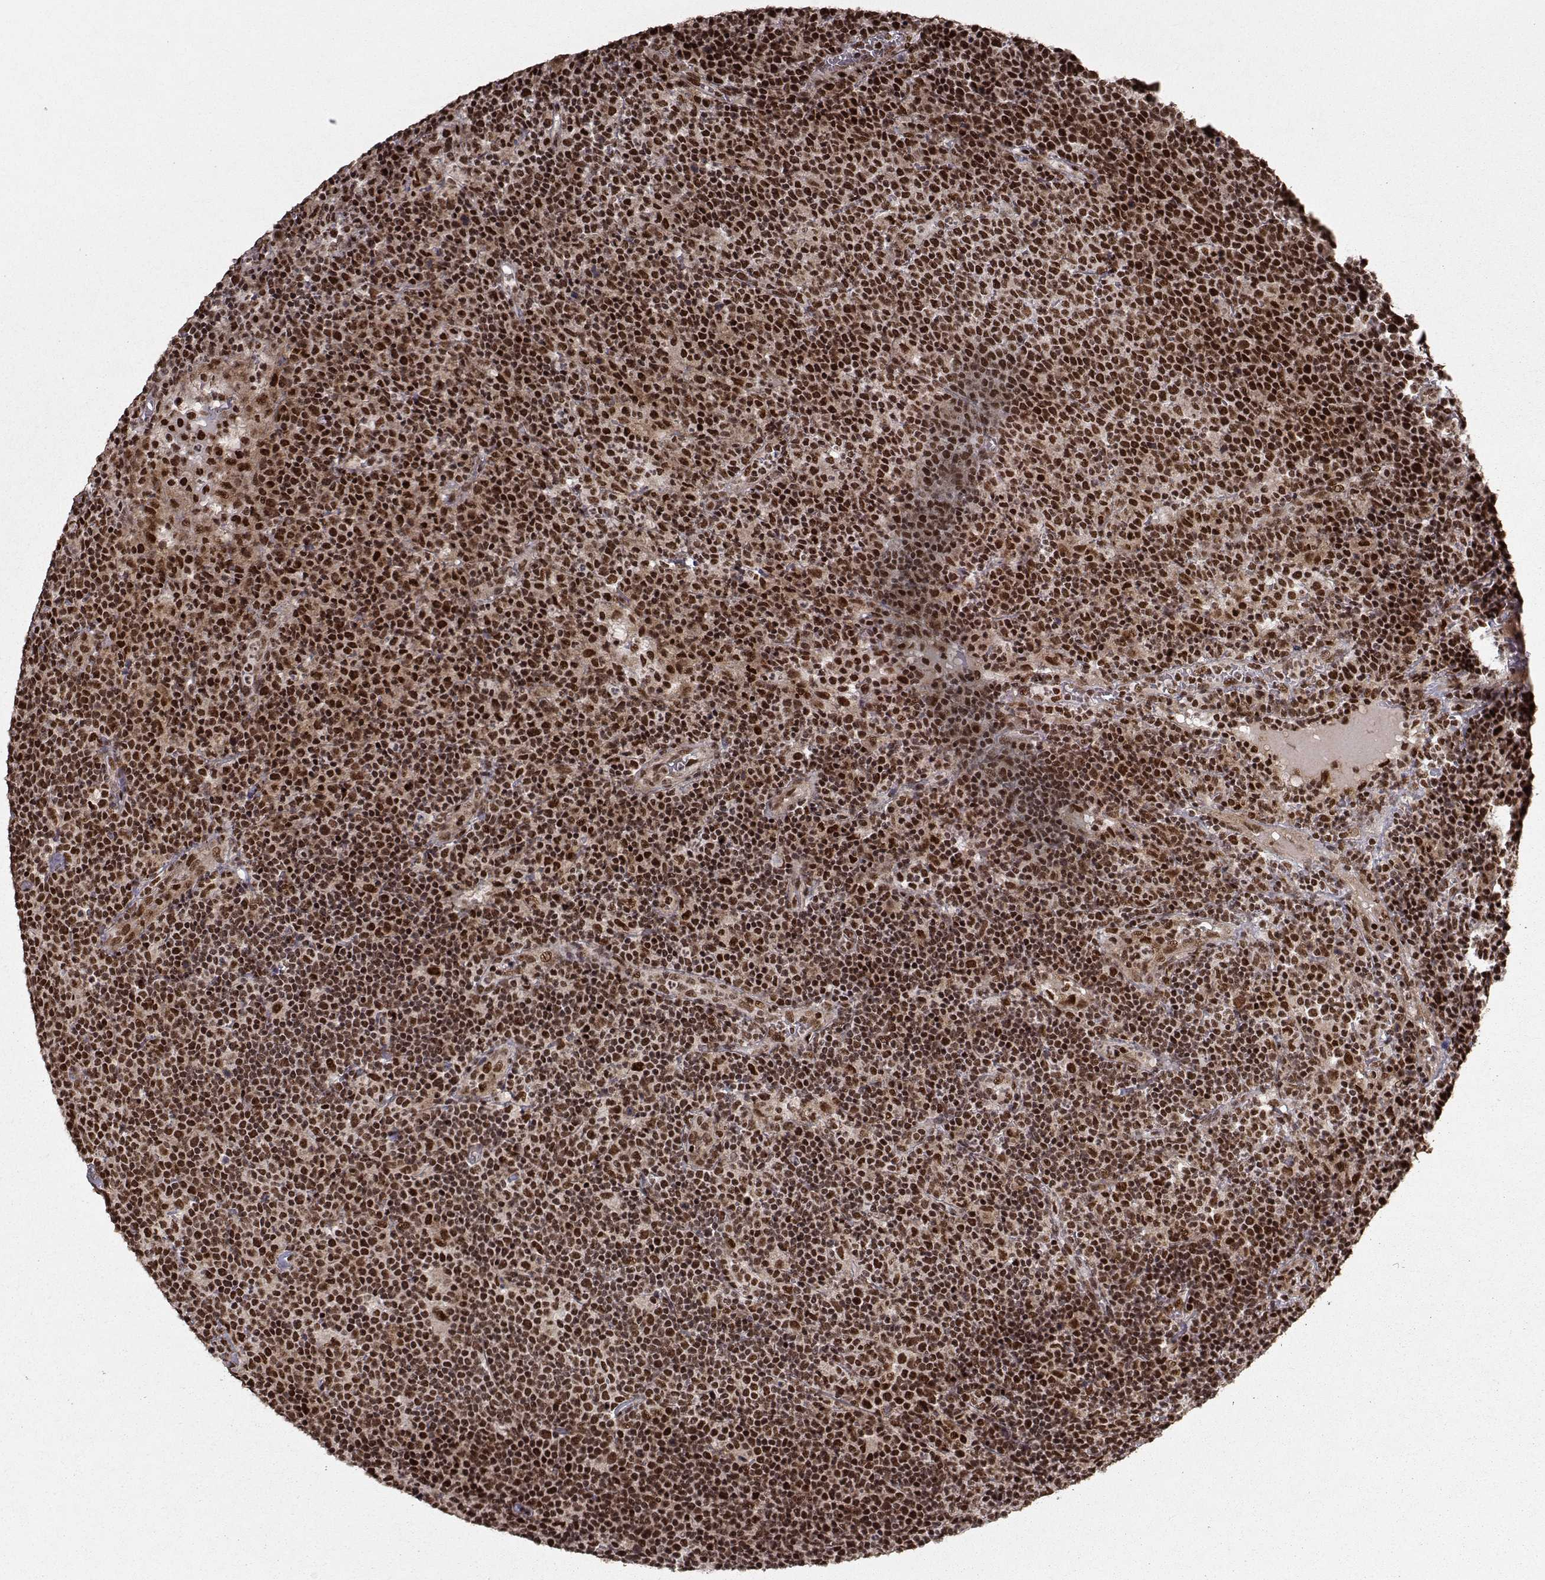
{"staining": {"intensity": "strong", "quantity": ">75%", "location": "nuclear"}, "tissue": "lymphoma", "cell_type": "Tumor cells", "image_type": "cancer", "snomed": [{"axis": "morphology", "description": "Malignant lymphoma, non-Hodgkin's type, High grade"}, {"axis": "topography", "description": "Lymph node"}], "caption": "DAB (3,3'-diaminobenzidine) immunohistochemical staining of human lymphoma displays strong nuclear protein positivity in about >75% of tumor cells. (DAB IHC with brightfield microscopy, high magnification).", "gene": "SF1", "patient": {"sex": "male", "age": 61}}